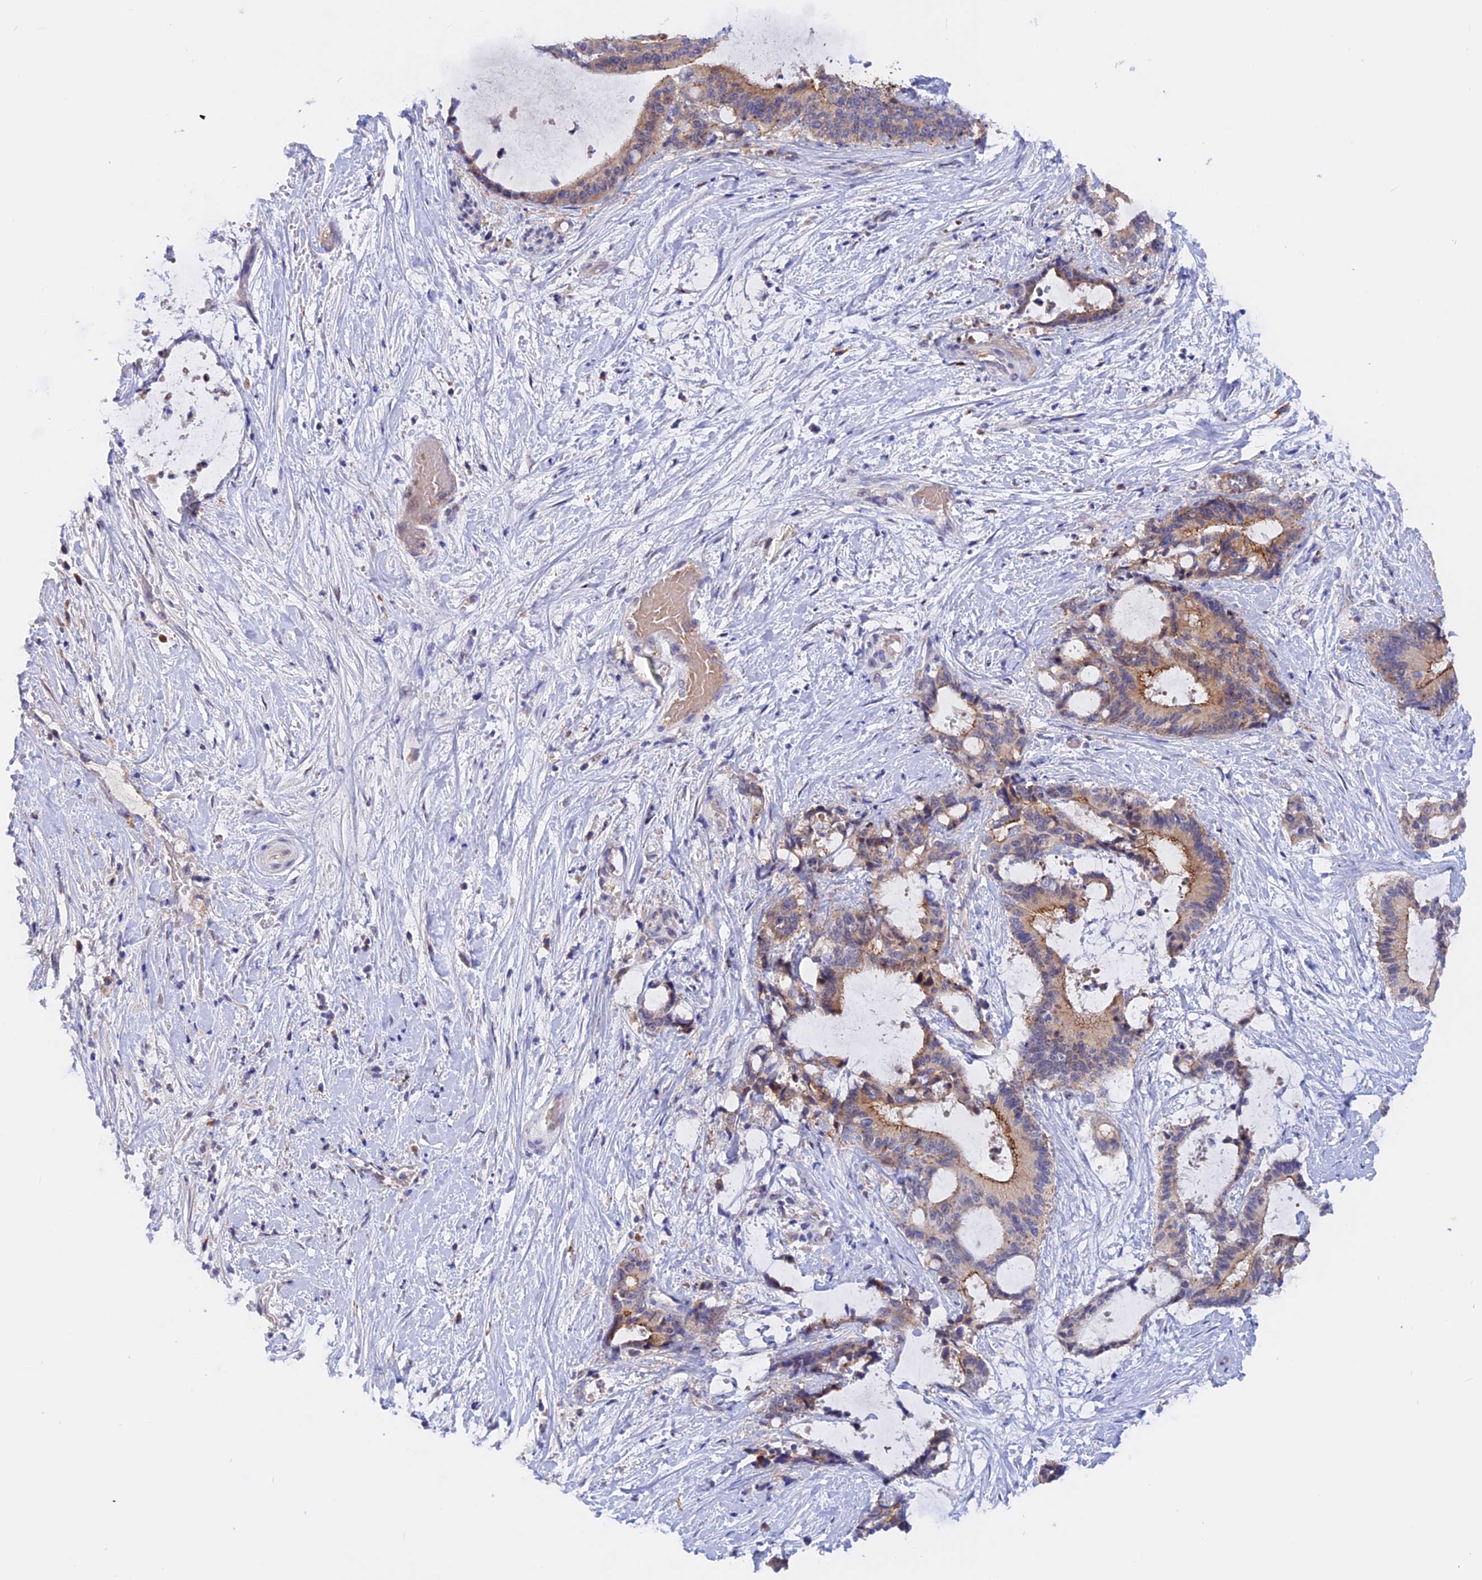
{"staining": {"intensity": "moderate", "quantity": ">75%", "location": "cytoplasmic/membranous"}, "tissue": "liver cancer", "cell_type": "Tumor cells", "image_type": "cancer", "snomed": [{"axis": "morphology", "description": "Normal tissue, NOS"}, {"axis": "morphology", "description": "Cholangiocarcinoma"}, {"axis": "topography", "description": "Liver"}, {"axis": "topography", "description": "Peripheral nerve tissue"}], "caption": "Protein staining reveals moderate cytoplasmic/membranous staining in about >75% of tumor cells in liver cancer.", "gene": "GK5", "patient": {"sex": "female", "age": 73}}